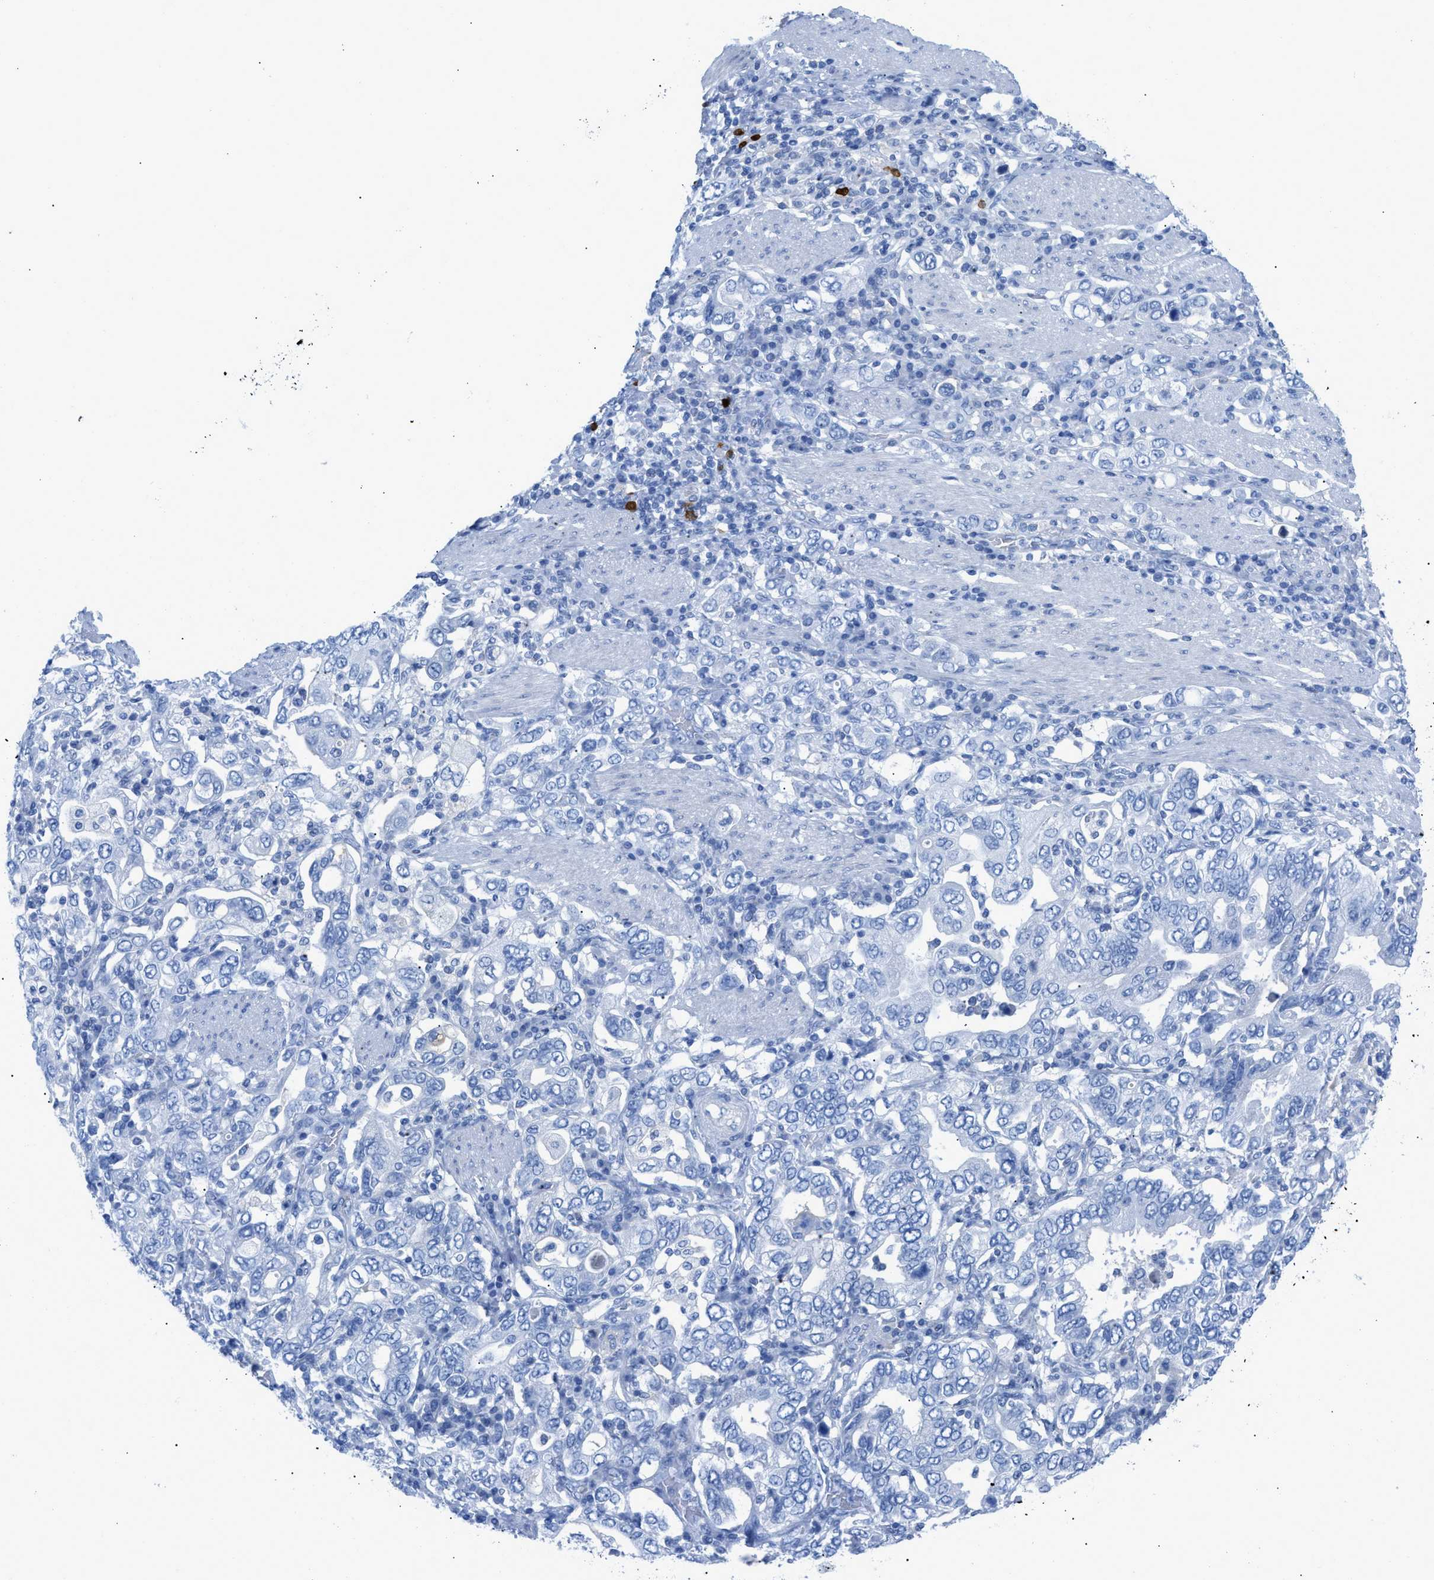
{"staining": {"intensity": "negative", "quantity": "none", "location": "none"}, "tissue": "stomach cancer", "cell_type": "Tumor cells", "image_type": "cancer", "snomed": [{"axis": "morphology", "description": "Adenocarcinoma, NOS"}, {"axis": "topography", "description": "Stomach, upper"}], "caption": "Protein analysis of stomach cancer (adenocarcinoma) demonstrates no significant staining in tumor cells.", "gene": "TCL1A", "patient": {"sex": "male", "age": 62}}